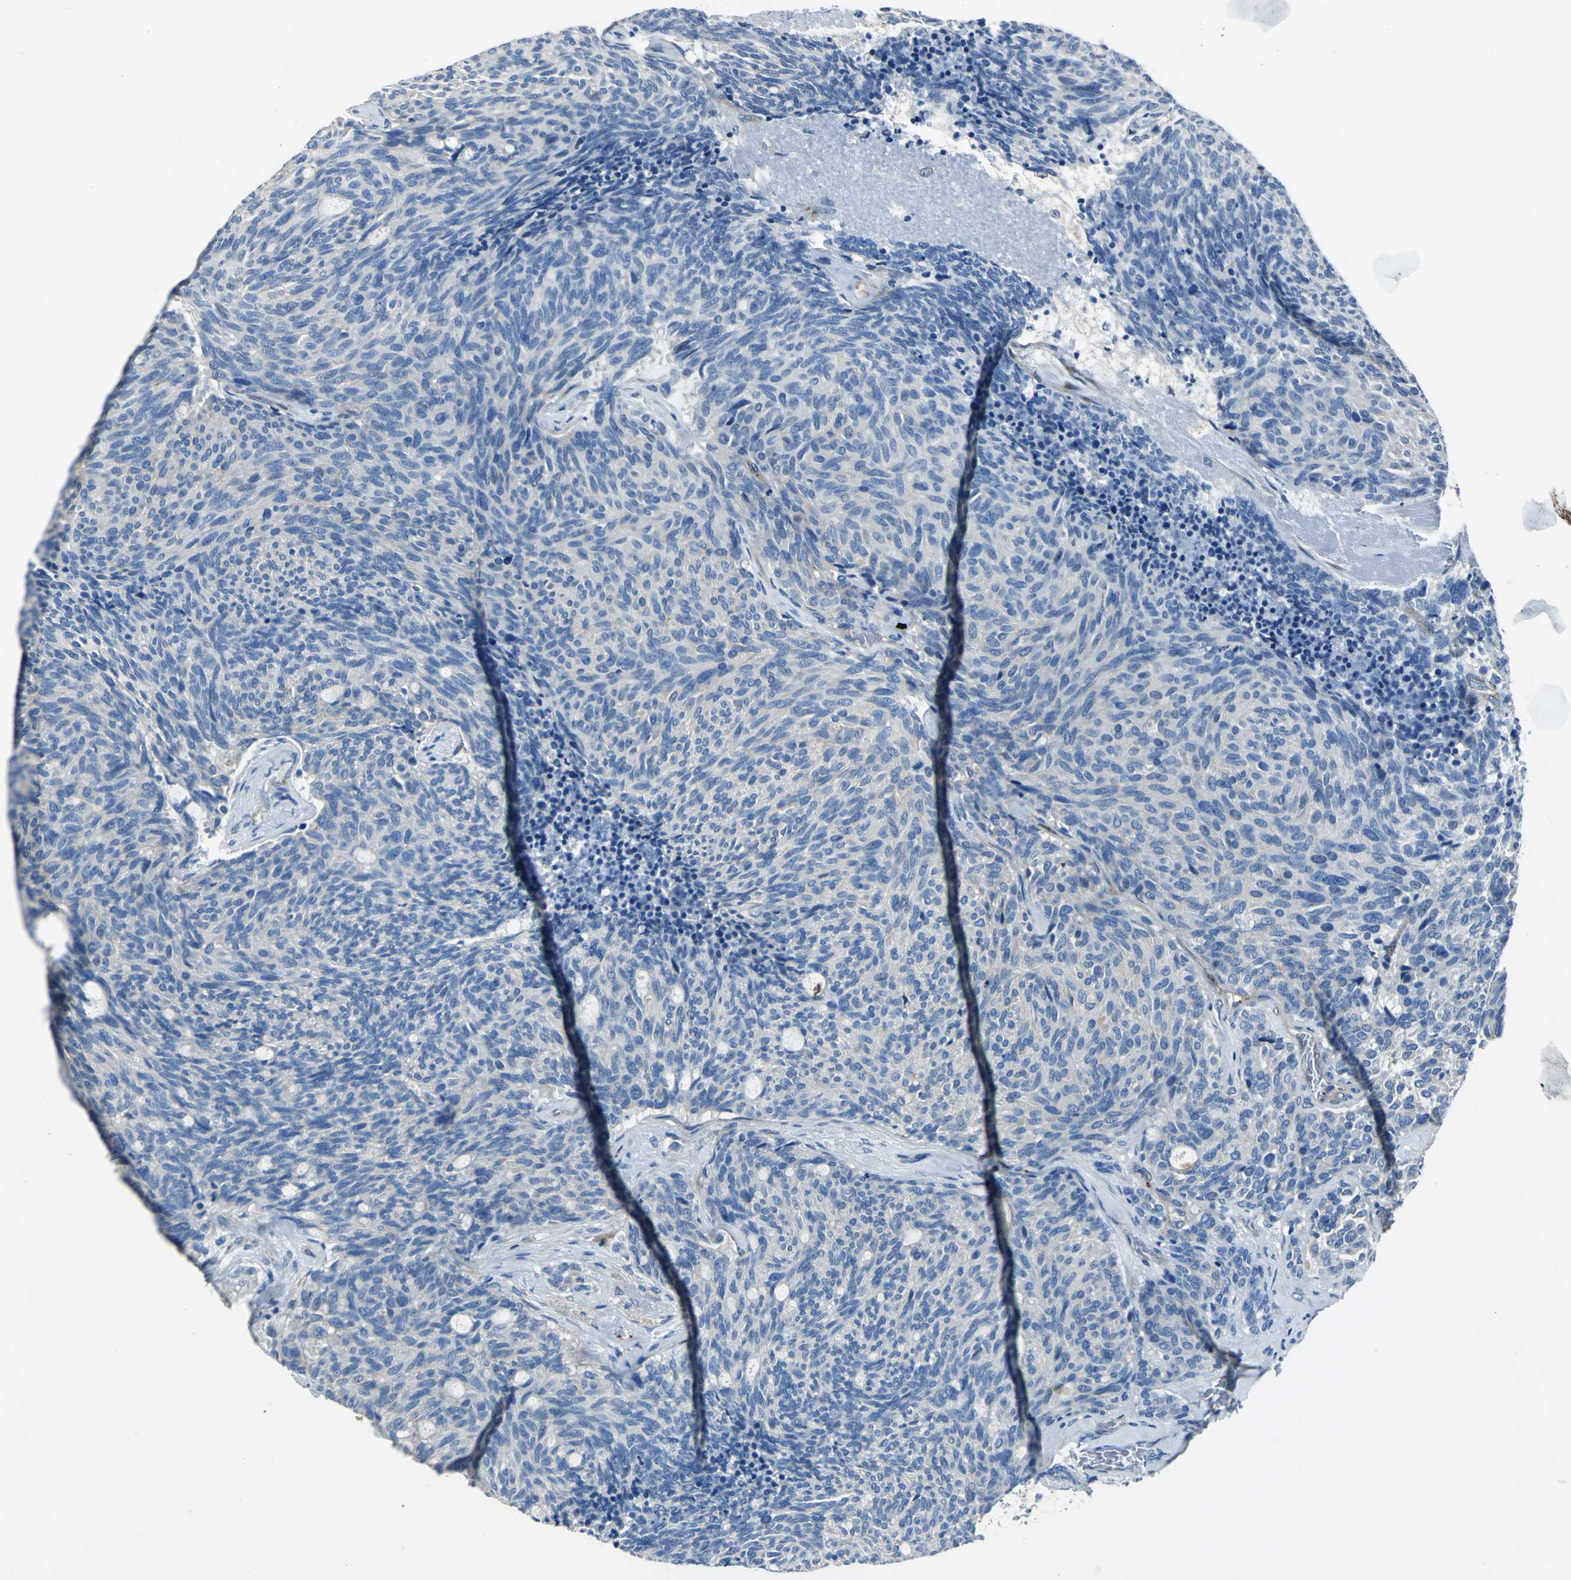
{"staining": {"intensity": "negative", "quantity": "none", "location": "none"}, "tissue": "carcinoid", "cell_type": "Tumor cells", "image_type": "cancer", "snomed": [{"axis": "morphology", "description": "Carcinoid, malignant, NOS"}, {"axis": "topography", "description": "Pancreas"}], "caption": "This is a image of immunohistochemistry (IHC) staining of malignant carcinoid, which shows no positivity in tumor cells.", "gene": "SELP", "patient": {"sex": "female", "age": 54}}